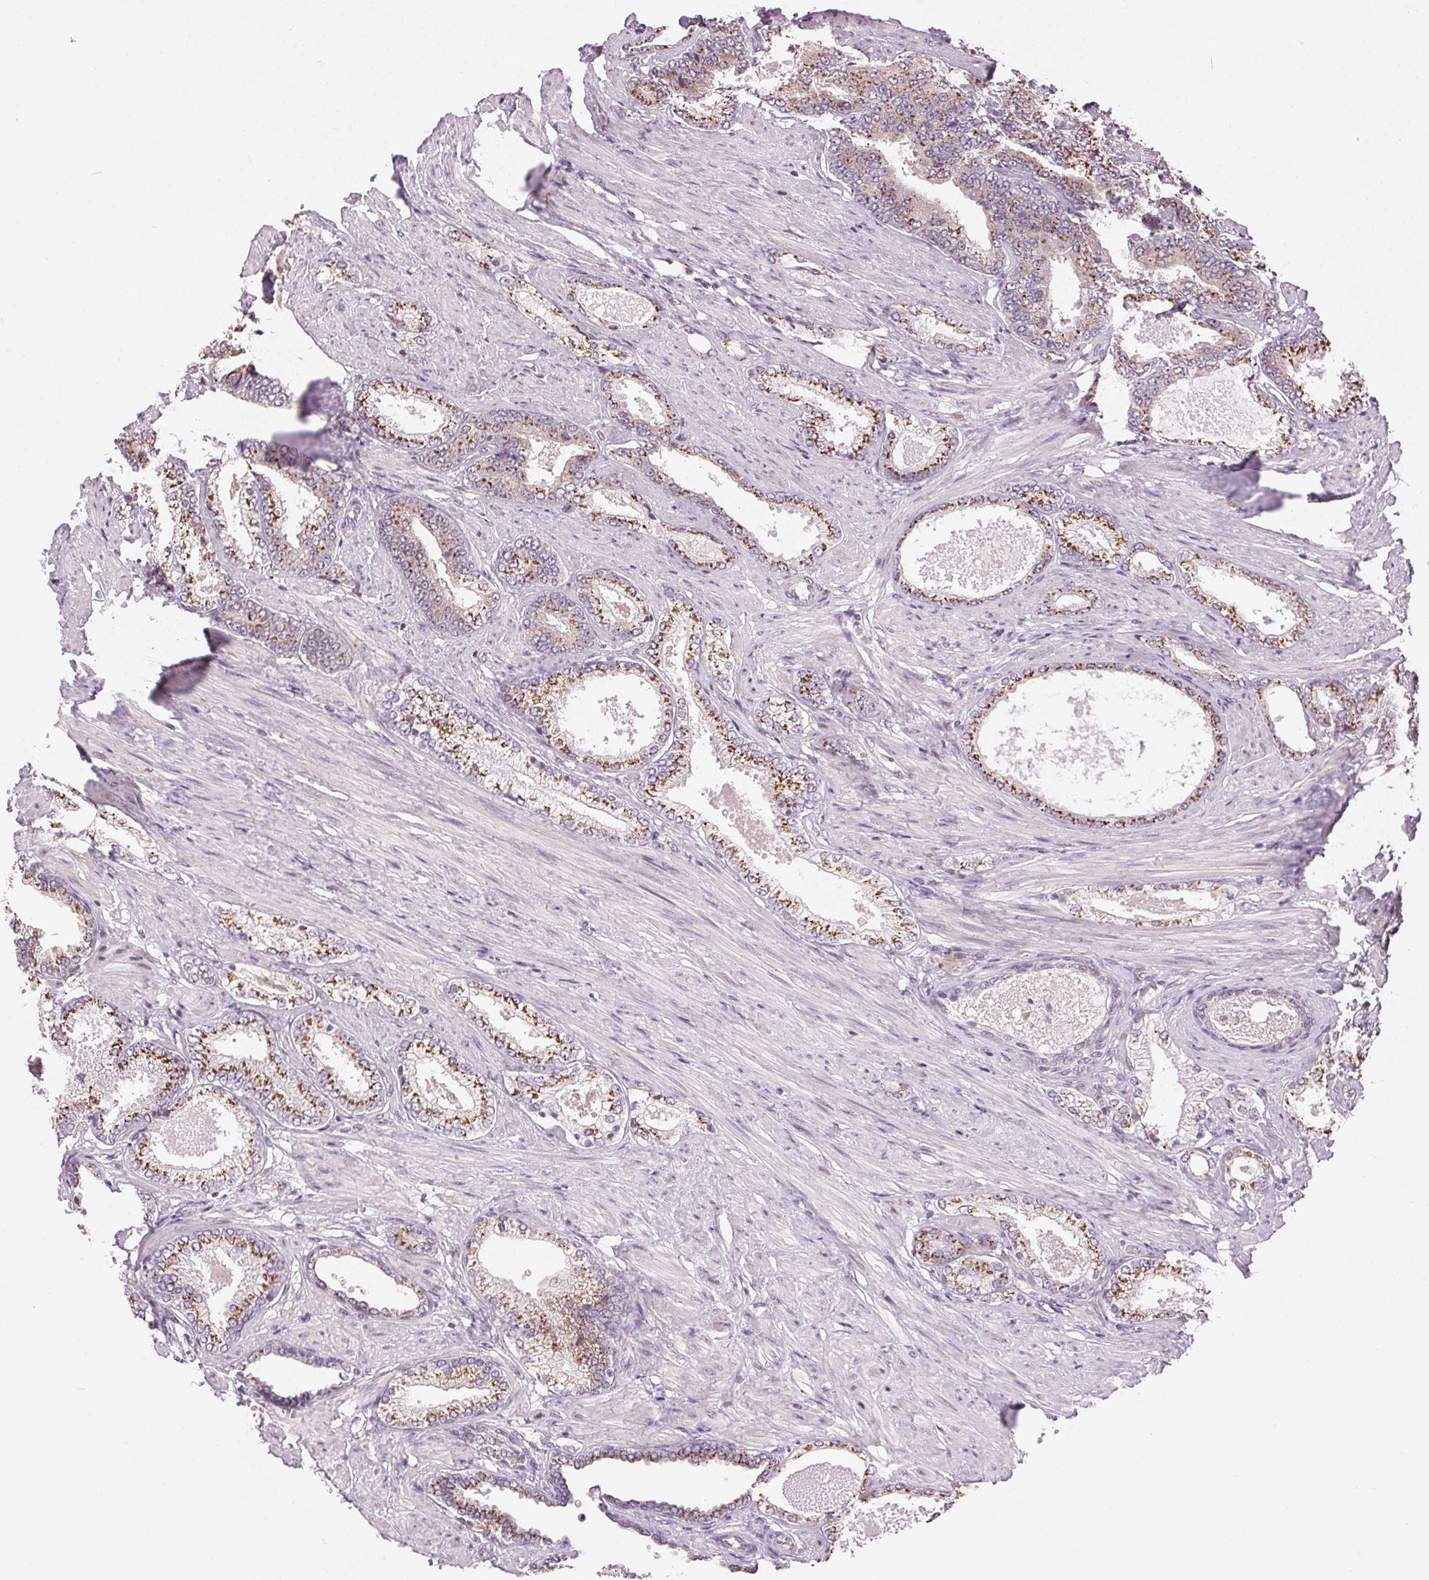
{"staining": {"intensity": "moderate", "quantity": "25%-75%", "location": "cytoplasmic/membranous"}, "tissue": "prostate cancer", "cell_type": "Tumor cells", "image_type": "cancer", "snomed": [{"axis": "morphology", "description": "Adenocarcinoma, High grade"}, {"axis": "topography", "description": "Prostate and seminal vesicle, NOS"}], "caption": "Moderate cytoplasmic/membranous expression is identified in about 25%-75% of tumor cells in prostate cancer (high-grade adenocarcinoma). The staining was performed using DAB (3,3'-diaminobenzidine) to visualize the protein expression in brown, while the nuclei were stained in blue with hematoxylin (Magnification: 20x).", "gene": "GOLPH3", "patient": {"sex": "male", "age": 61}}